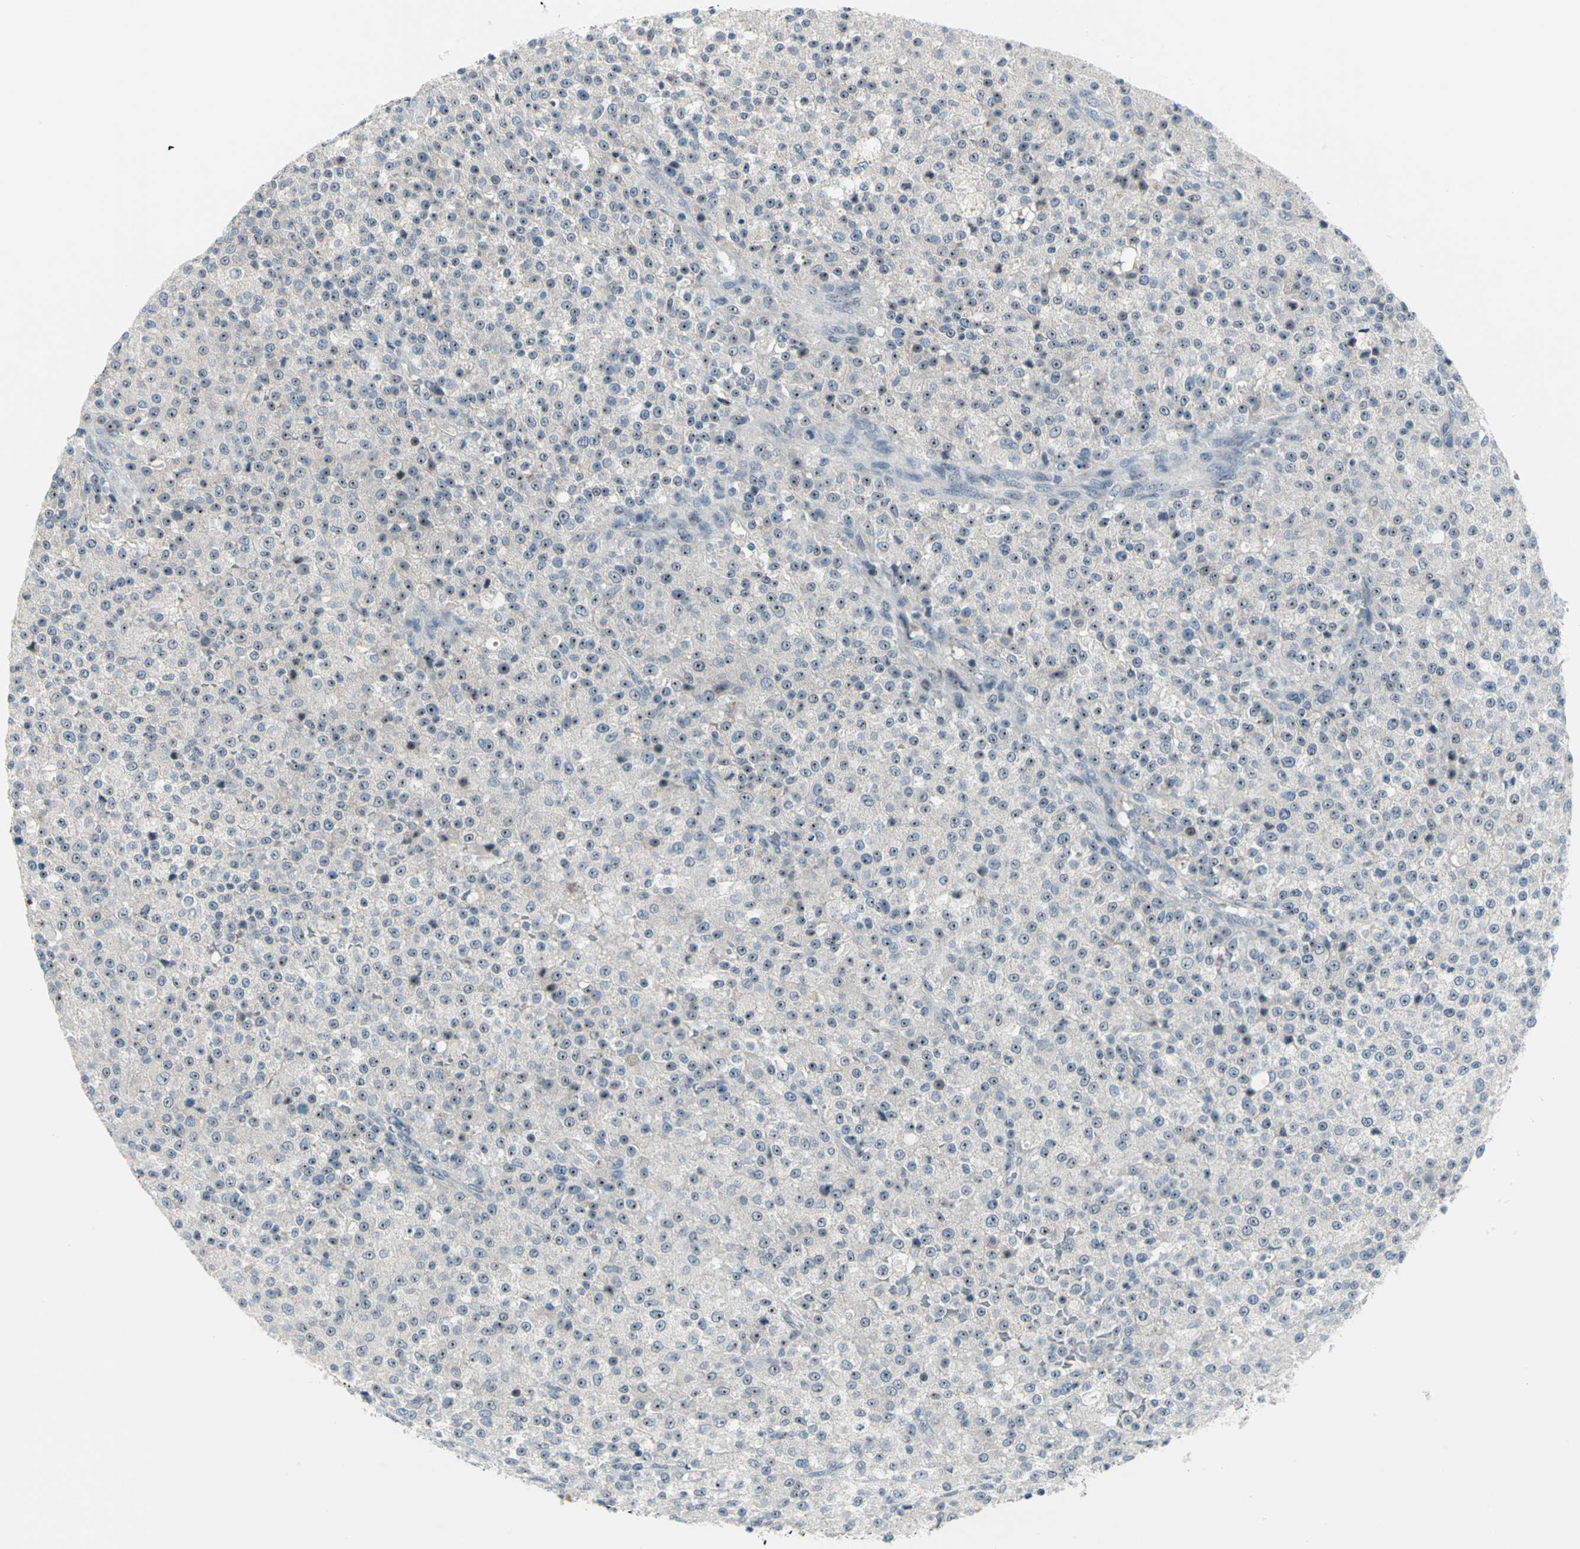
{"staining": {"intensity": "strong", "quantity": ">75%", "location": "nuclear"}, "tissue": "testis cancer", "cell_type": "Tumor cells", "image_type": "cancer", "snomed": [{"axis": "morphology", "description": "Seminoma, NOS"}, {"axis": "topography", "description": "Testis"}], "caption": "The micrograph shows a brown stain indicating the presence of a protein in the nuclear of tumor cells in testis cancer.", "gene": "MYBBP1A", "patient": {"sex": "male", "age": 59}}